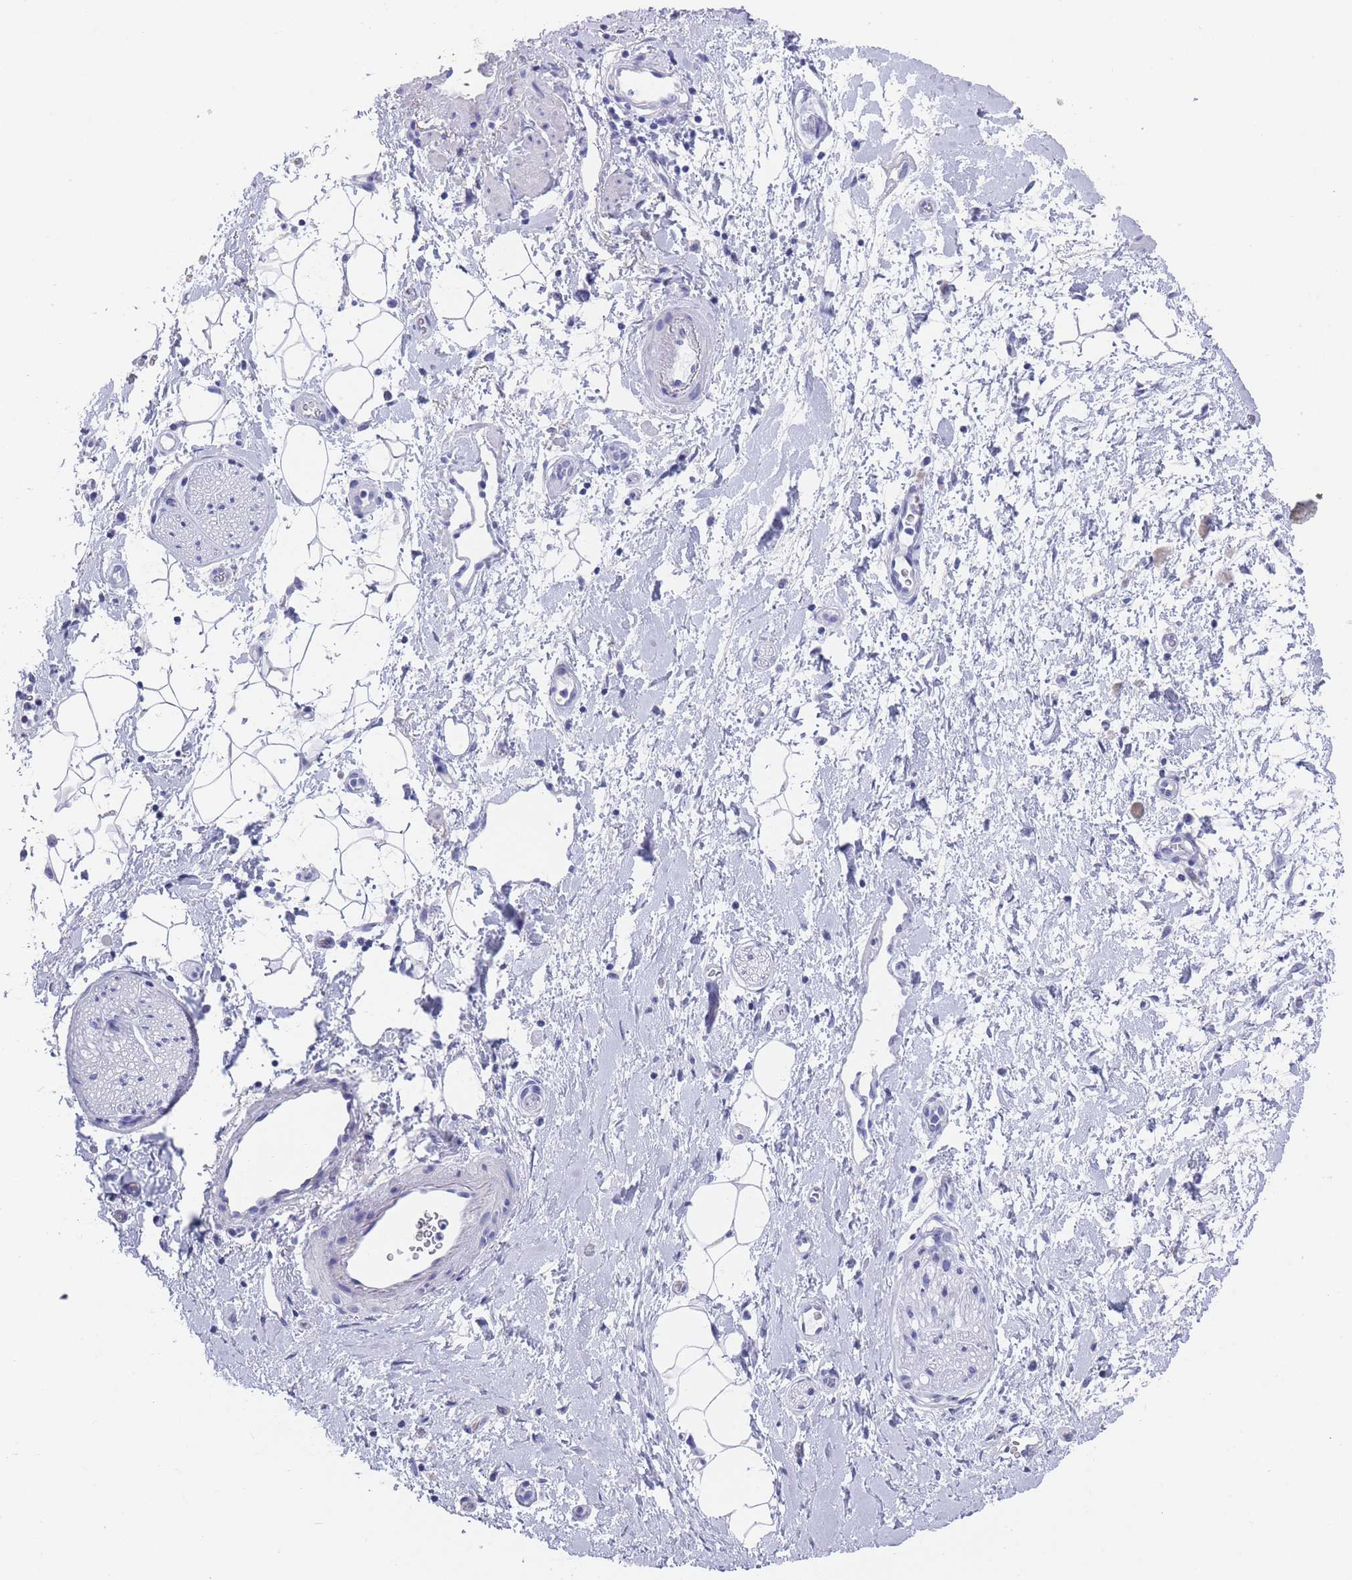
{"staining": {"intensity": "negative", "quantity": "none", "location": "none"}, "tissue": "adipose tissue", "cell_type": "Adipocytes", "image_type": "normal", "snomed": [{"axis": "morphology", "description": "Normal tissue, NOS"}, {"axis": "morphology", "description": "Adenocarcinoma, NOS"}, {"axis": "topography", "description": "Pancreas"}, {"axis": "topography", "description": "Peripheral nerve tissue"}], "caption": "High magnification brightfield microscopy of unremarkable adipose tissue stained with DAB (3,3'-diaminobenzidine) (brown) and counterstained with hematoxylin (blue): adipocytes show no significant staining.", "gene": "RAB2B", "patient": {"sex": "female", "age": 77}}